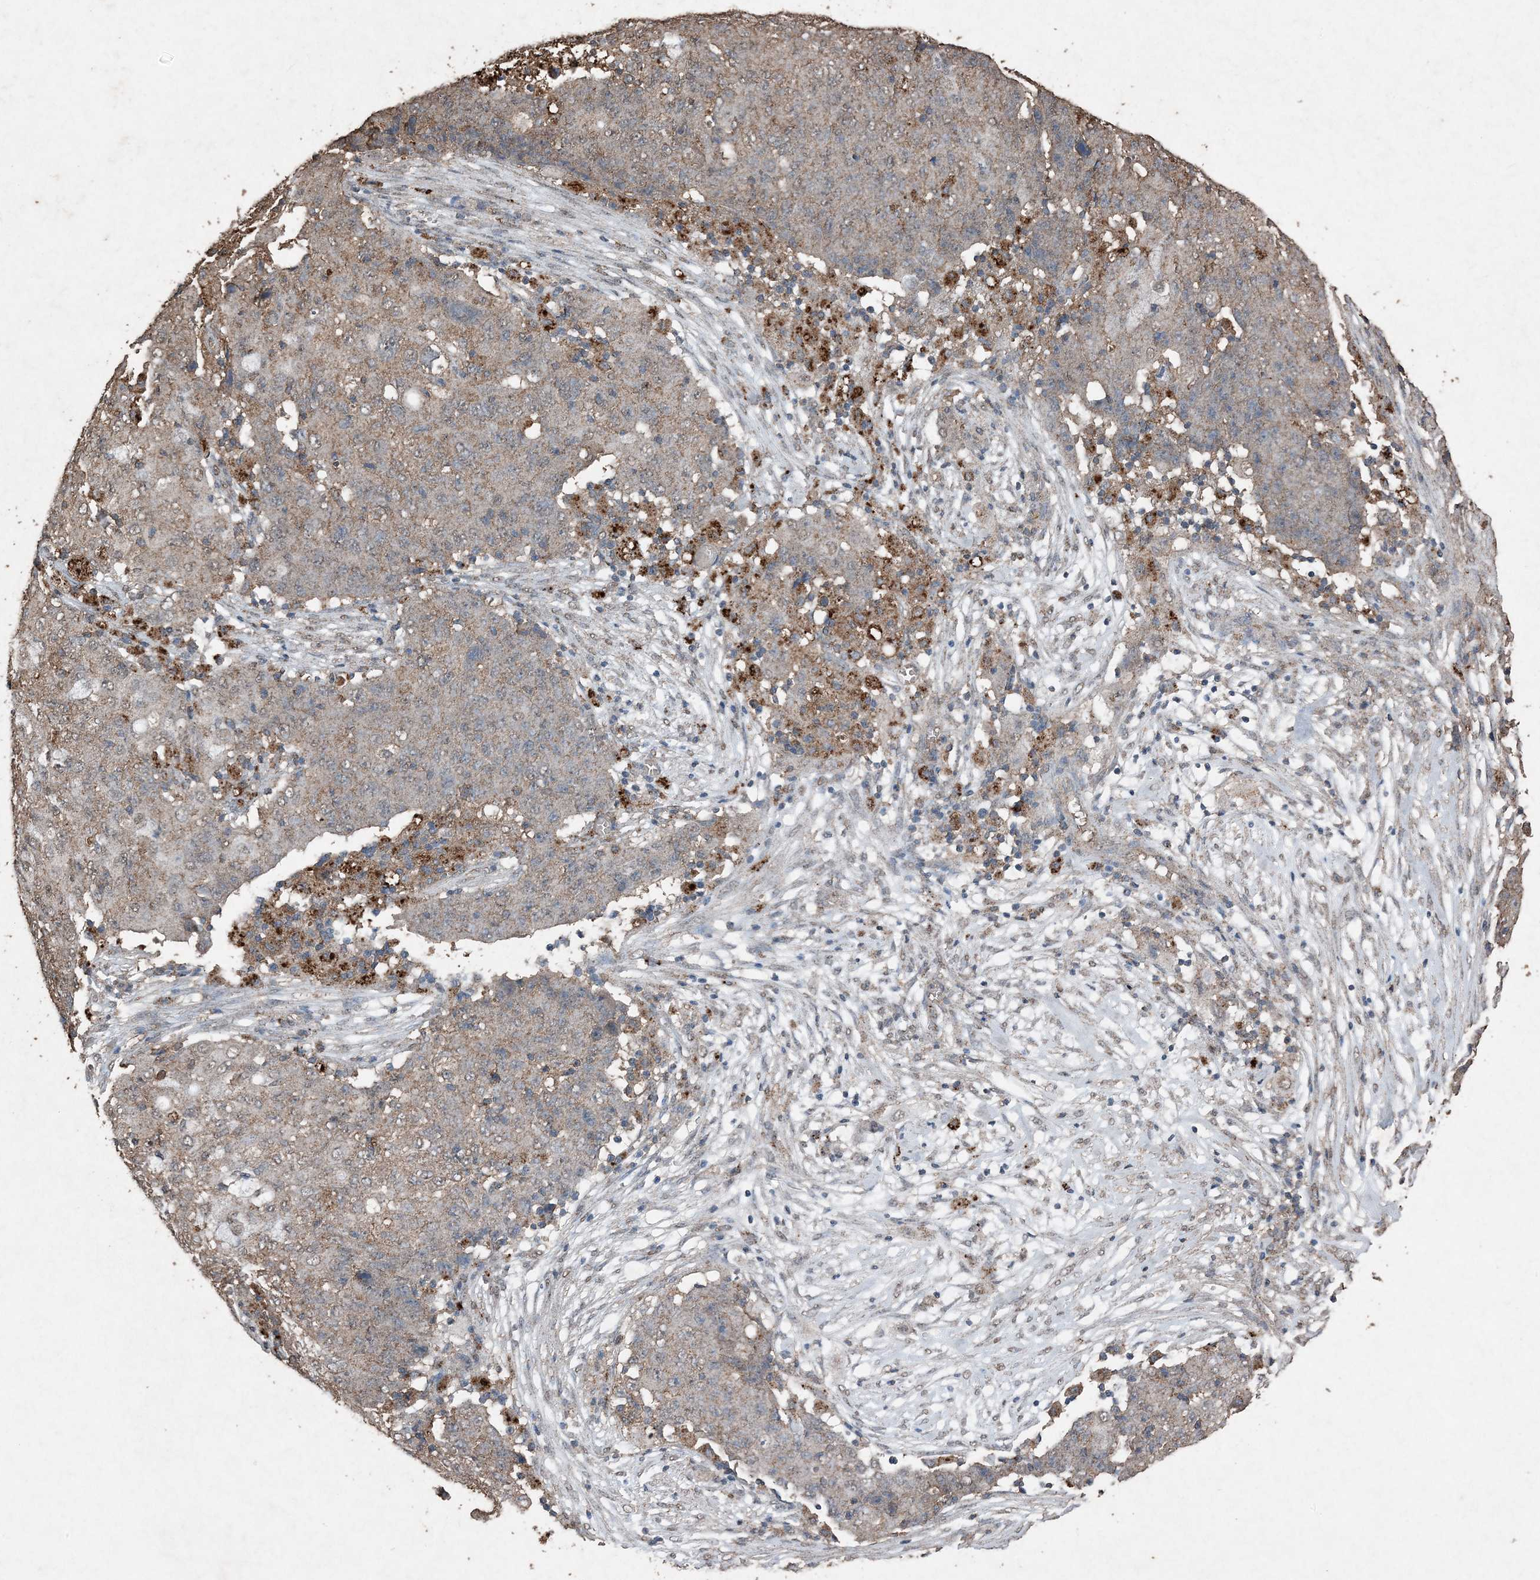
{"staining": {"intensity": "weak", "quantity": "25%-75%", "location": "cytoplasmic/membranous"}, "tissue": "ovarian cancer", "cell_type": "Tumor cells", "image_type": "cancer", "snomed": [{"axis": "morphology", "description": "Carcinoma, endometroid"}, {"axis": "topography", "description": "Ovary"}], "caption": "This micrograph exhibits immunohistochemistry (IHC) staining of human endometroid carcinoma (ovarian), with low weak cytoplasmic/membranous positivity in approximately 25%-75% of tumor cells.", "gene": "FCN3", "patient": {"sex": "female", "age": 42}}